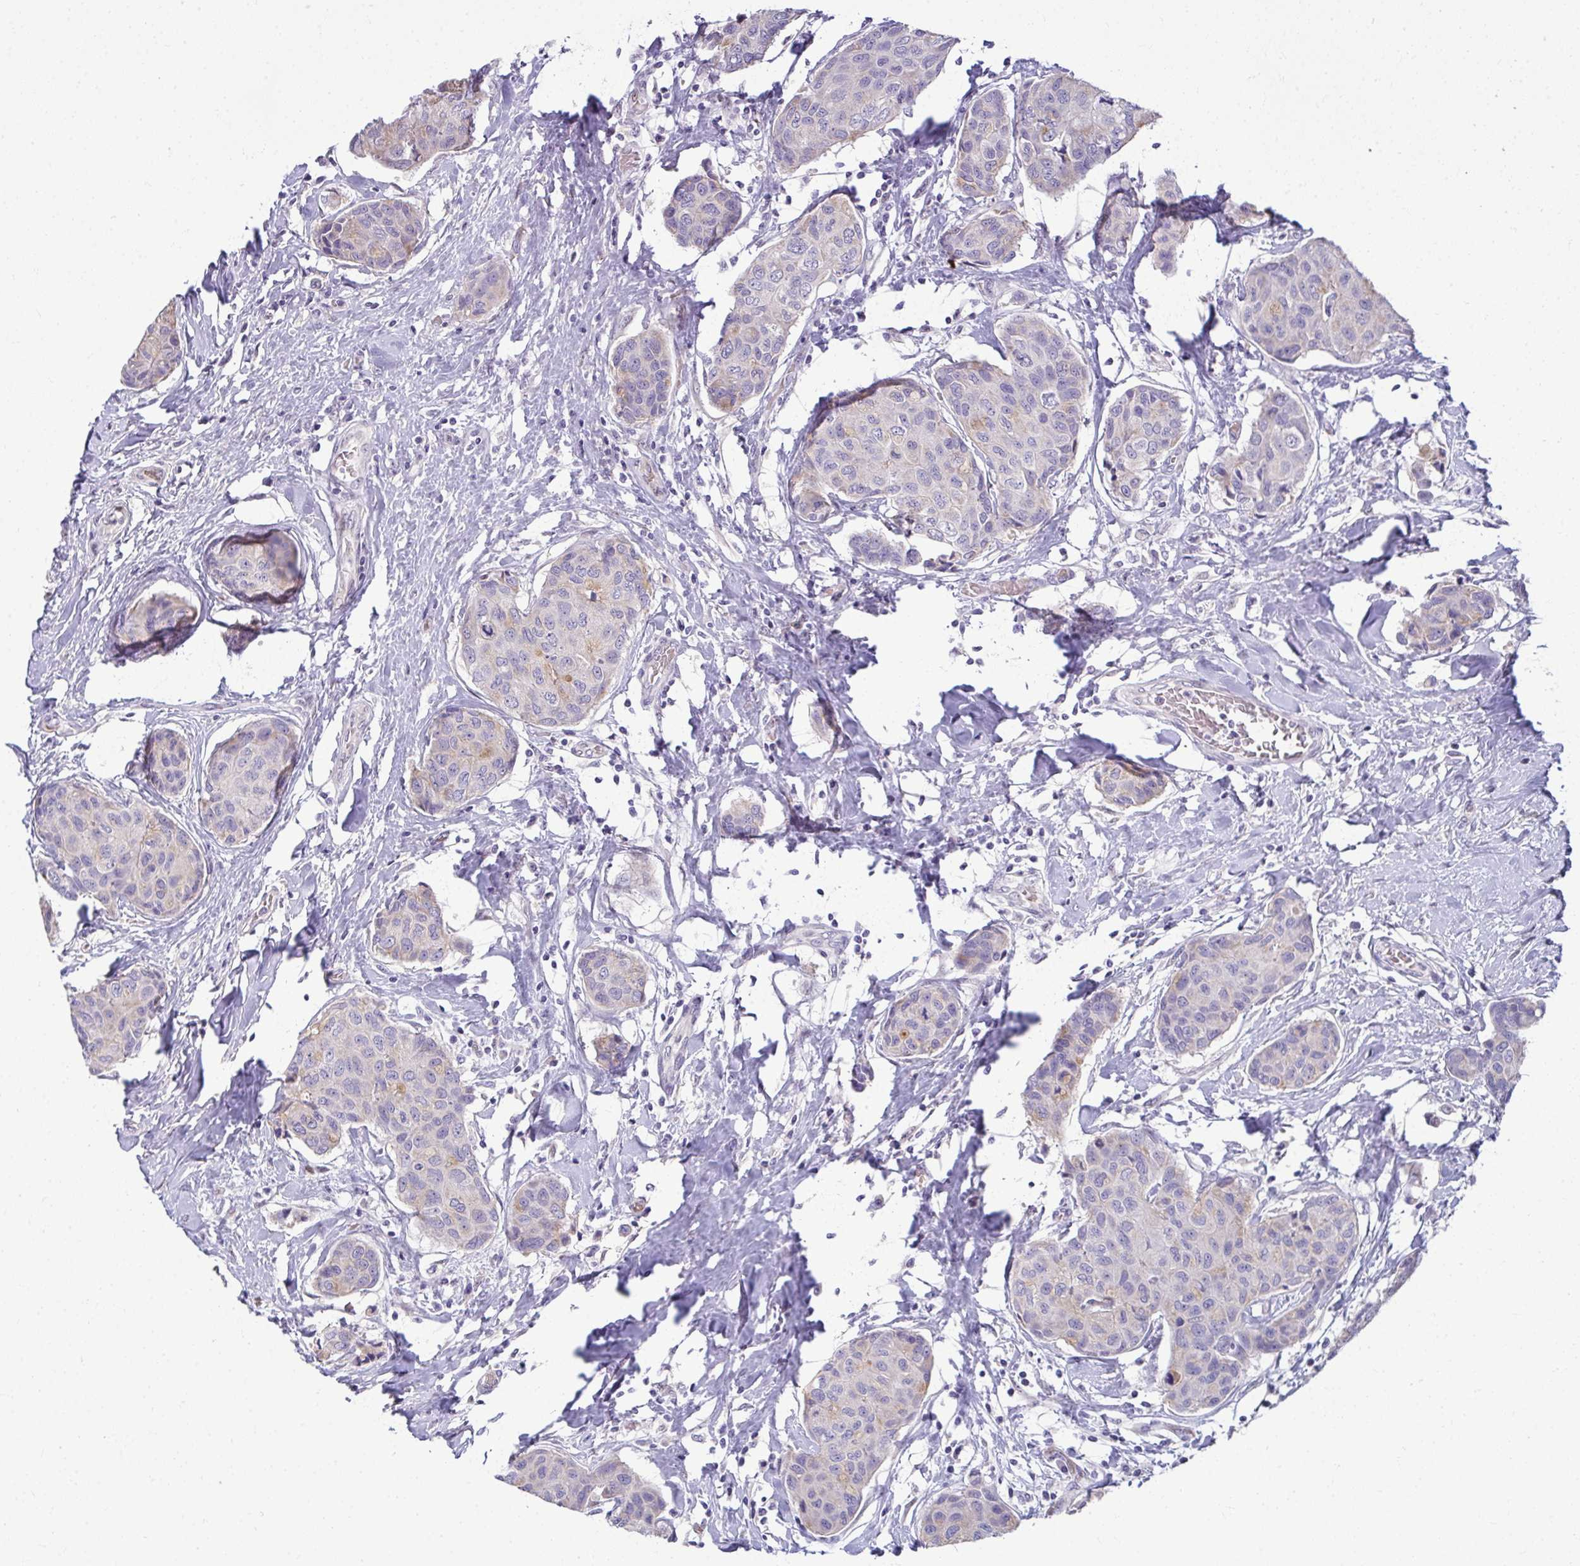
{"staining": {"intensity": "negative", "quantity": "none", "location": "none"}, "tissue": "breast cancer", "cell_type": "Tumor cells", "image_type": "cancer", "snomed": [{"axis": "morphology", "description": "Duct carcinoma"}, {"axis": "topography", "description": "Breast"}], "caption": "This is an IHC histopathology image of human invasive ductal carcinoma (breast). There is no staining in tumor cells.", "gene": "ODF1", "patient": {"sex": "female", "age": 80}}